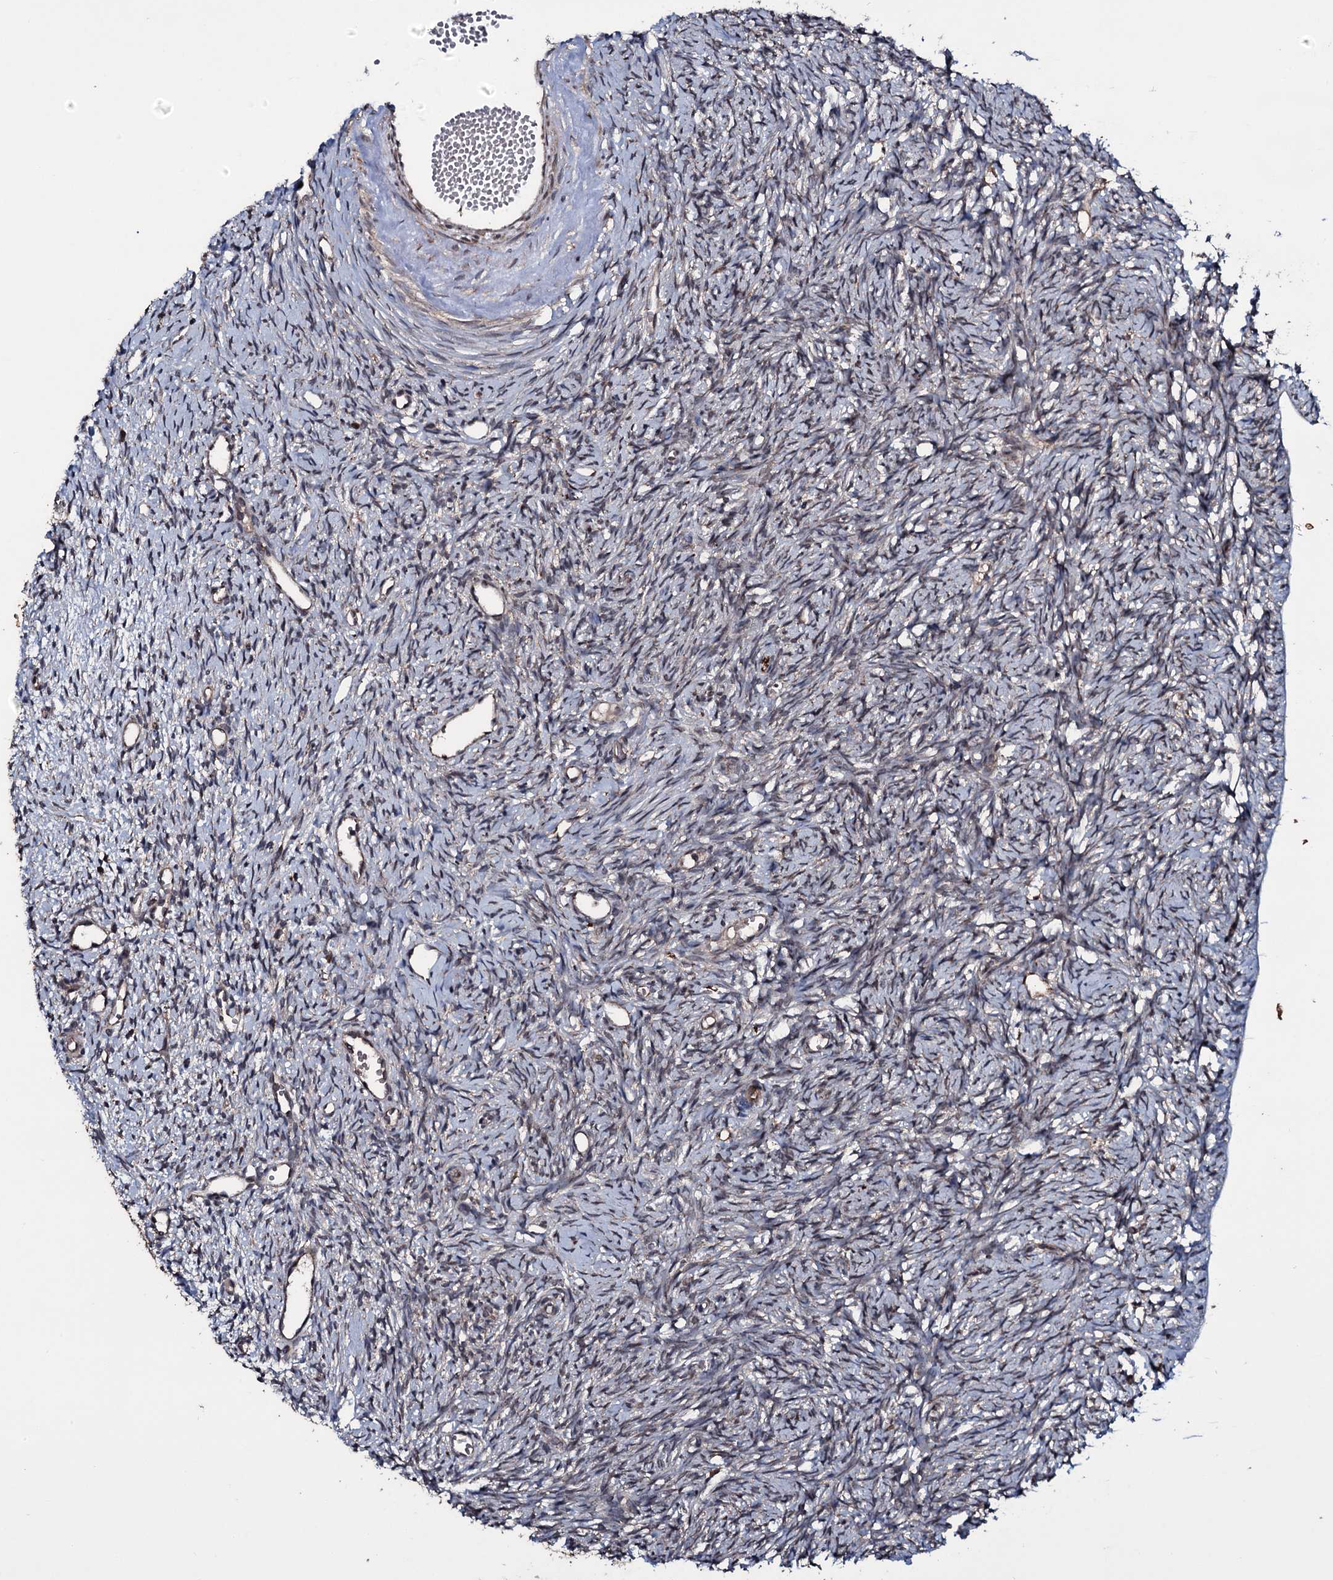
{"staining": {"intensity": "strong", "quantity": ">75%", "location": "cytoplasmic/membranous"}, "tissue": "ovary", "cell_type": "Follicle cells", "image_type": "normal", "snomed": [{"axis": "morphology", "description": "Normal tissue, NOS"}, {"axis": "topography", "description": "Ovary"}], "caption": "Immunohistochemical staining of normal human ovary reveals strong cytoplasmic/membranous protein positivity in about >75% of follicle cells. (DAB IHC, brown staining for protein, blue staining for nuclei).", "gene": "MRPS31", "patient": {"sex": "female", "age": 51}}